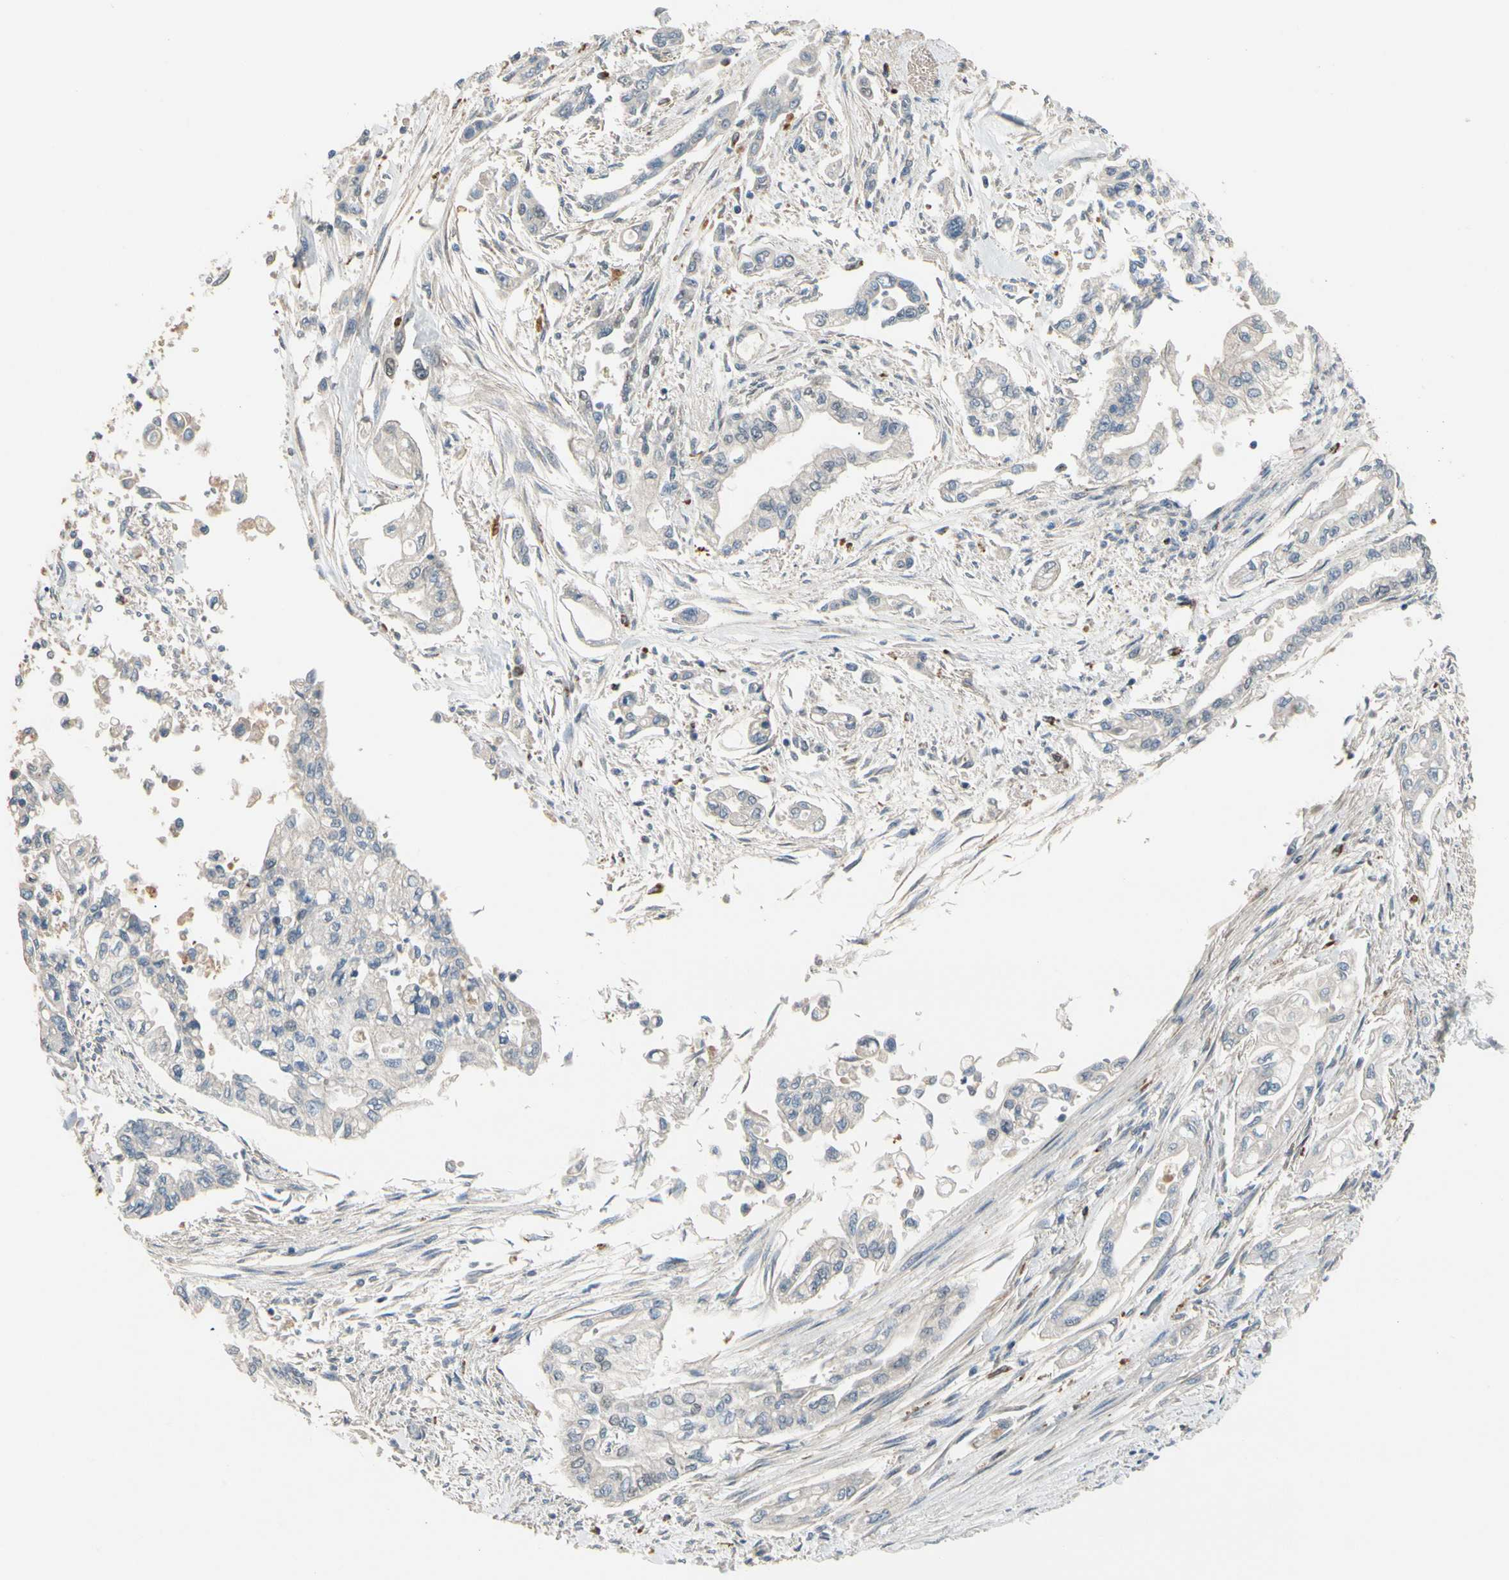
{"staining": {"intensity": "negative", "quantity": "none", "location": "none"}, "tissue": "pancreatic cancer", "cell_type": "Tumor cells", "image_type": "cancer", "snomed": [{"axis": "morphology", "description": "Normal tissue, NOS"}, {"axis": "topography", "description": "Pancreas"}], "caption": "The micrograph exhibits no significant positivity in tumor cells of pancreatic cancer. (DAB immunohistochemistry, high magnification).", "gene": "ZKSCAN4", "patient": {"sex": "male", "age": 42}}